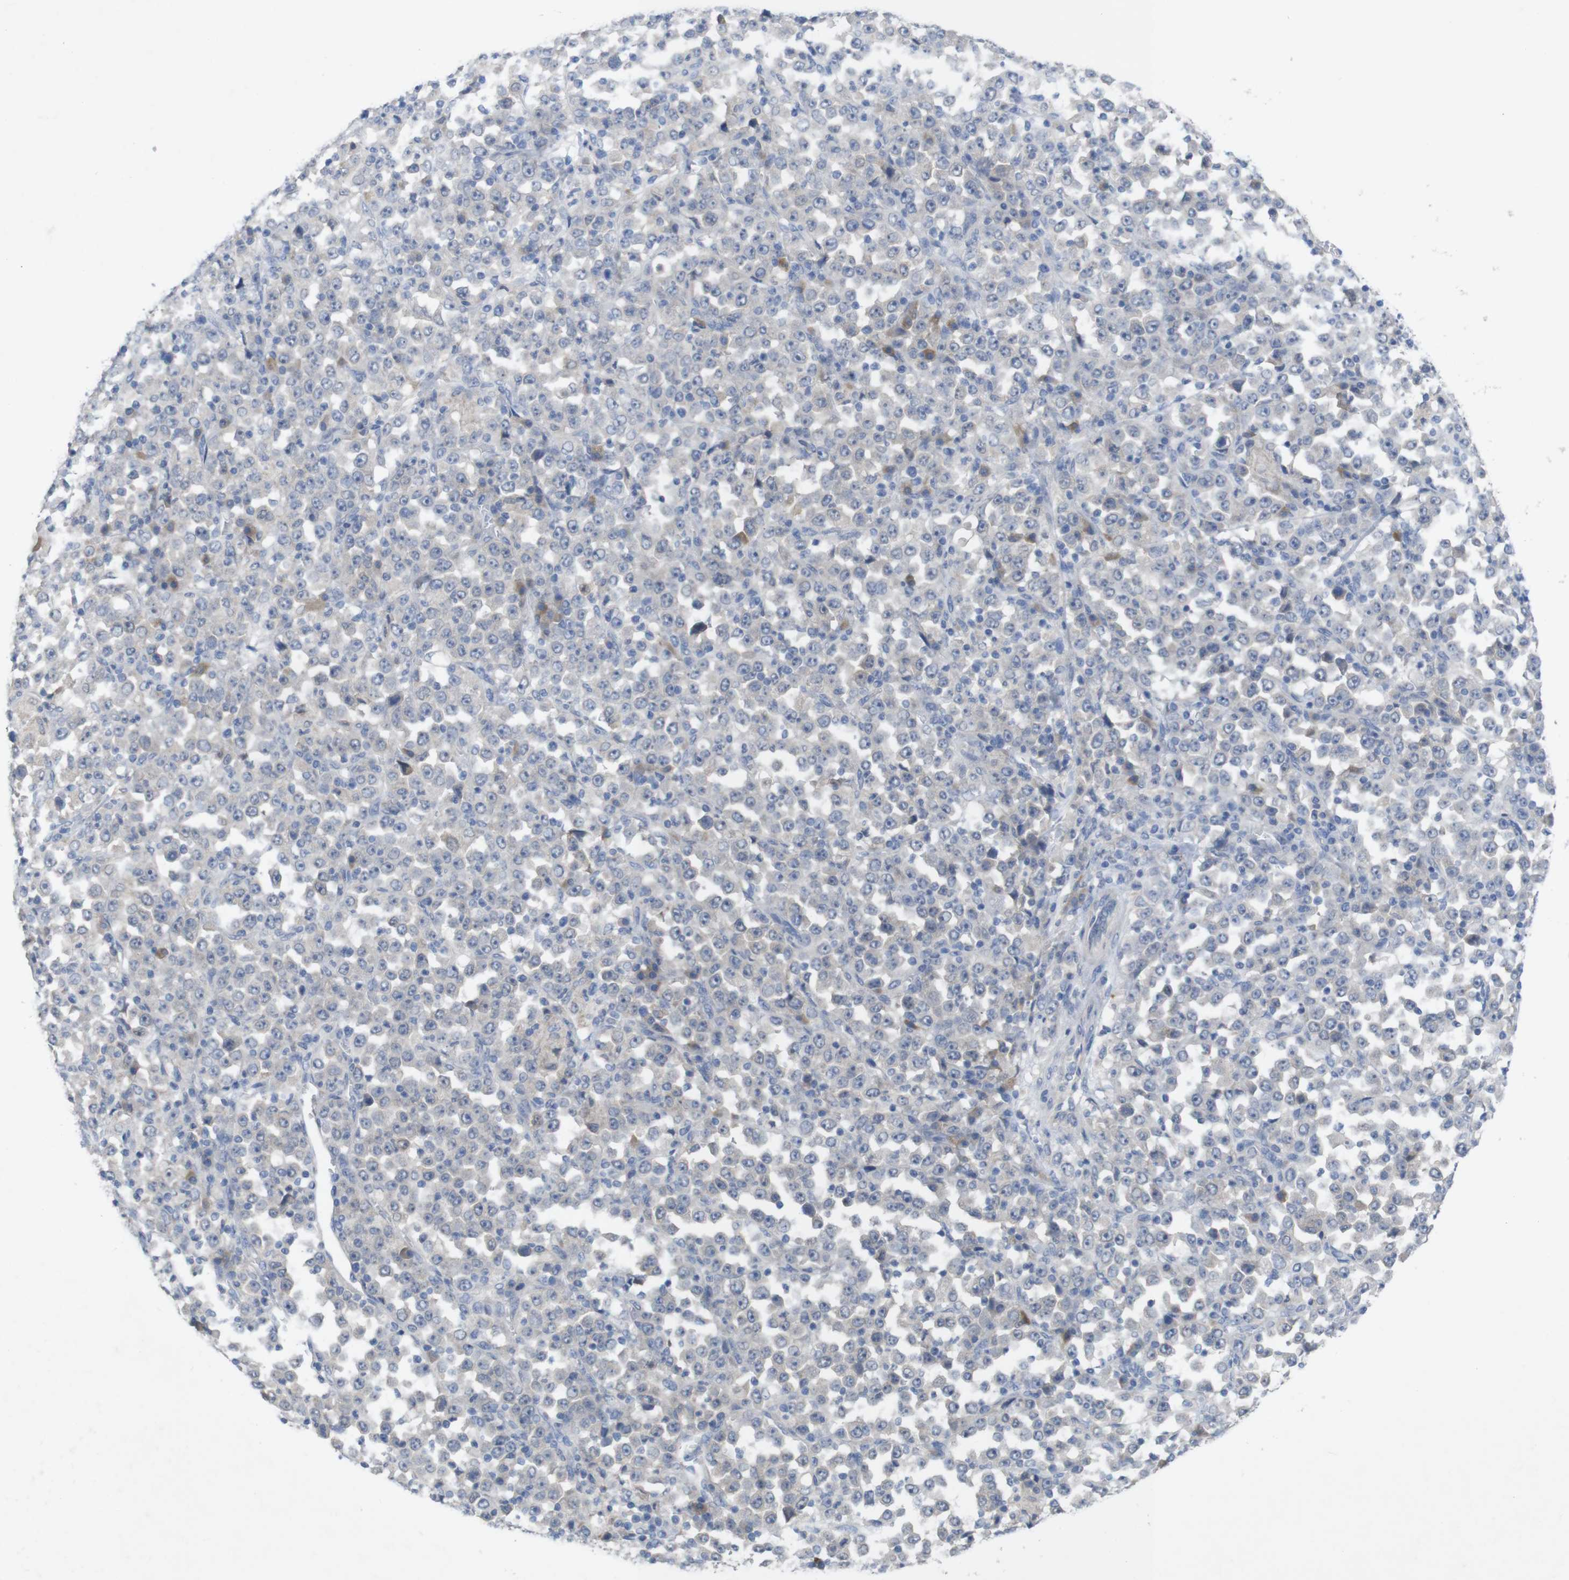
{"staining": {"intensity": "negative", "quantity": "none", "location": "none"}, "tissue": "stomach cancer", "cell_type": "Tumor cells", "image_type": "cancer", "snomed": [{"axis": "morphology", "description": "Normal tissue, NOS"}, {"axis": "morphology", "description": "Adenocarcinoma, NOS"}, {"axis": "topography", "description": "Stomach, upper"}, {"axis": "topography", "description": "Stomach"}], "caption": "There is no significant staining in tumor cells of stomach cancer (adenocarcinoma).", "gene": "BCAR3", "patient": {"sex": "male", "age": 59}}